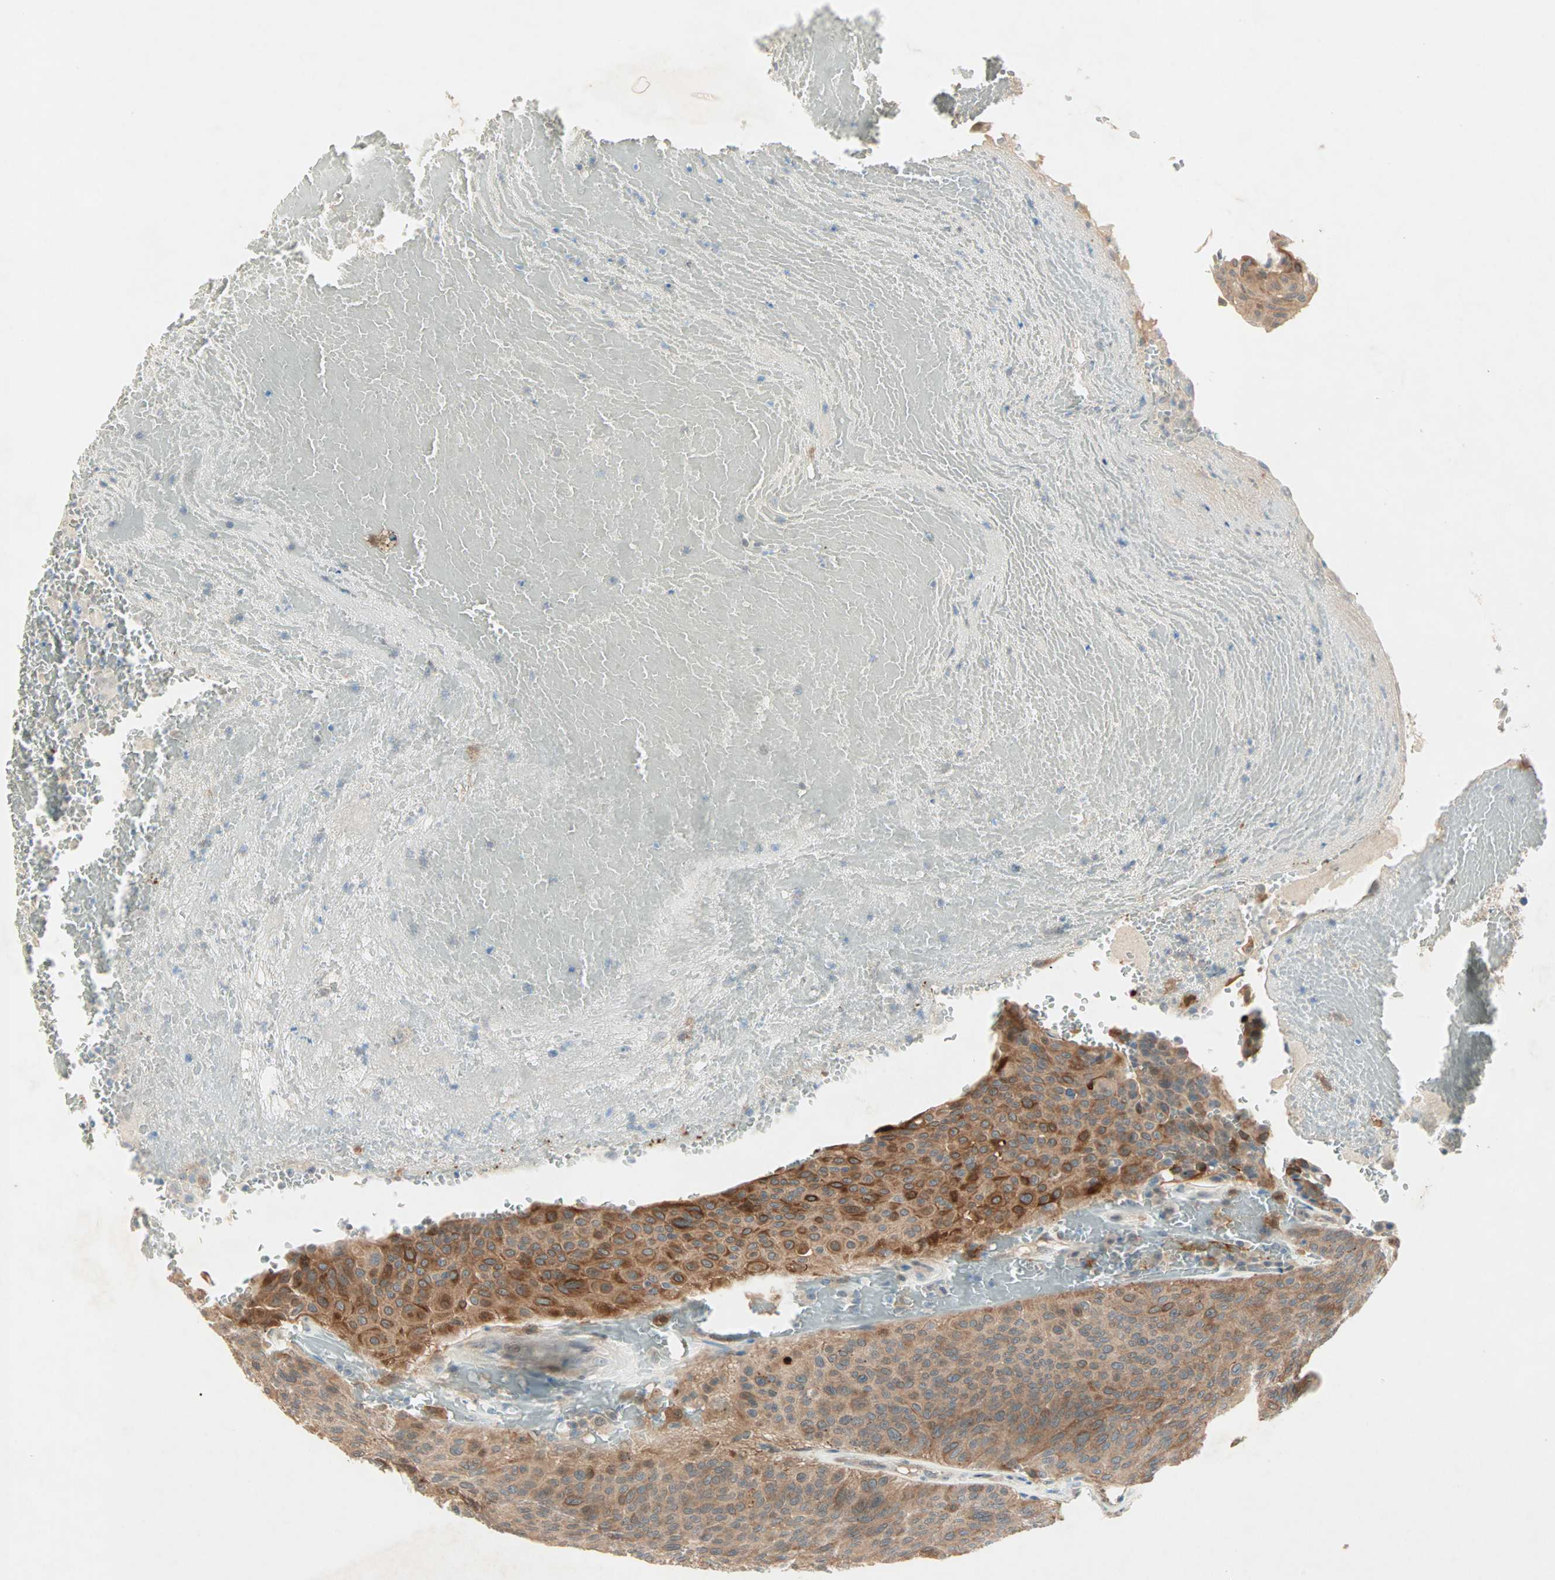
{"staining": {"intensity": "moderate", "quantity": ">75%", "location": "cytoplasmic/membranous"}, "tissue": "urothelial cancer", "cell_type": "Tumor cells", "image_type": "cancer", "snomed": [{"axis": "morphology", "description": "Urothelial carcinoma, High grade"}, {"axis": "topography", "description": "Urinary bladder"}], "caption": "The image exhibits immunohistochemical staining of urothelial carcinoma (high-grade). There is moderate cytoplasmic/membranous expression is seen in about >75% of tumor cells.", "gene": "RTL6", "patient": {"sex": "male", "age": 66}}